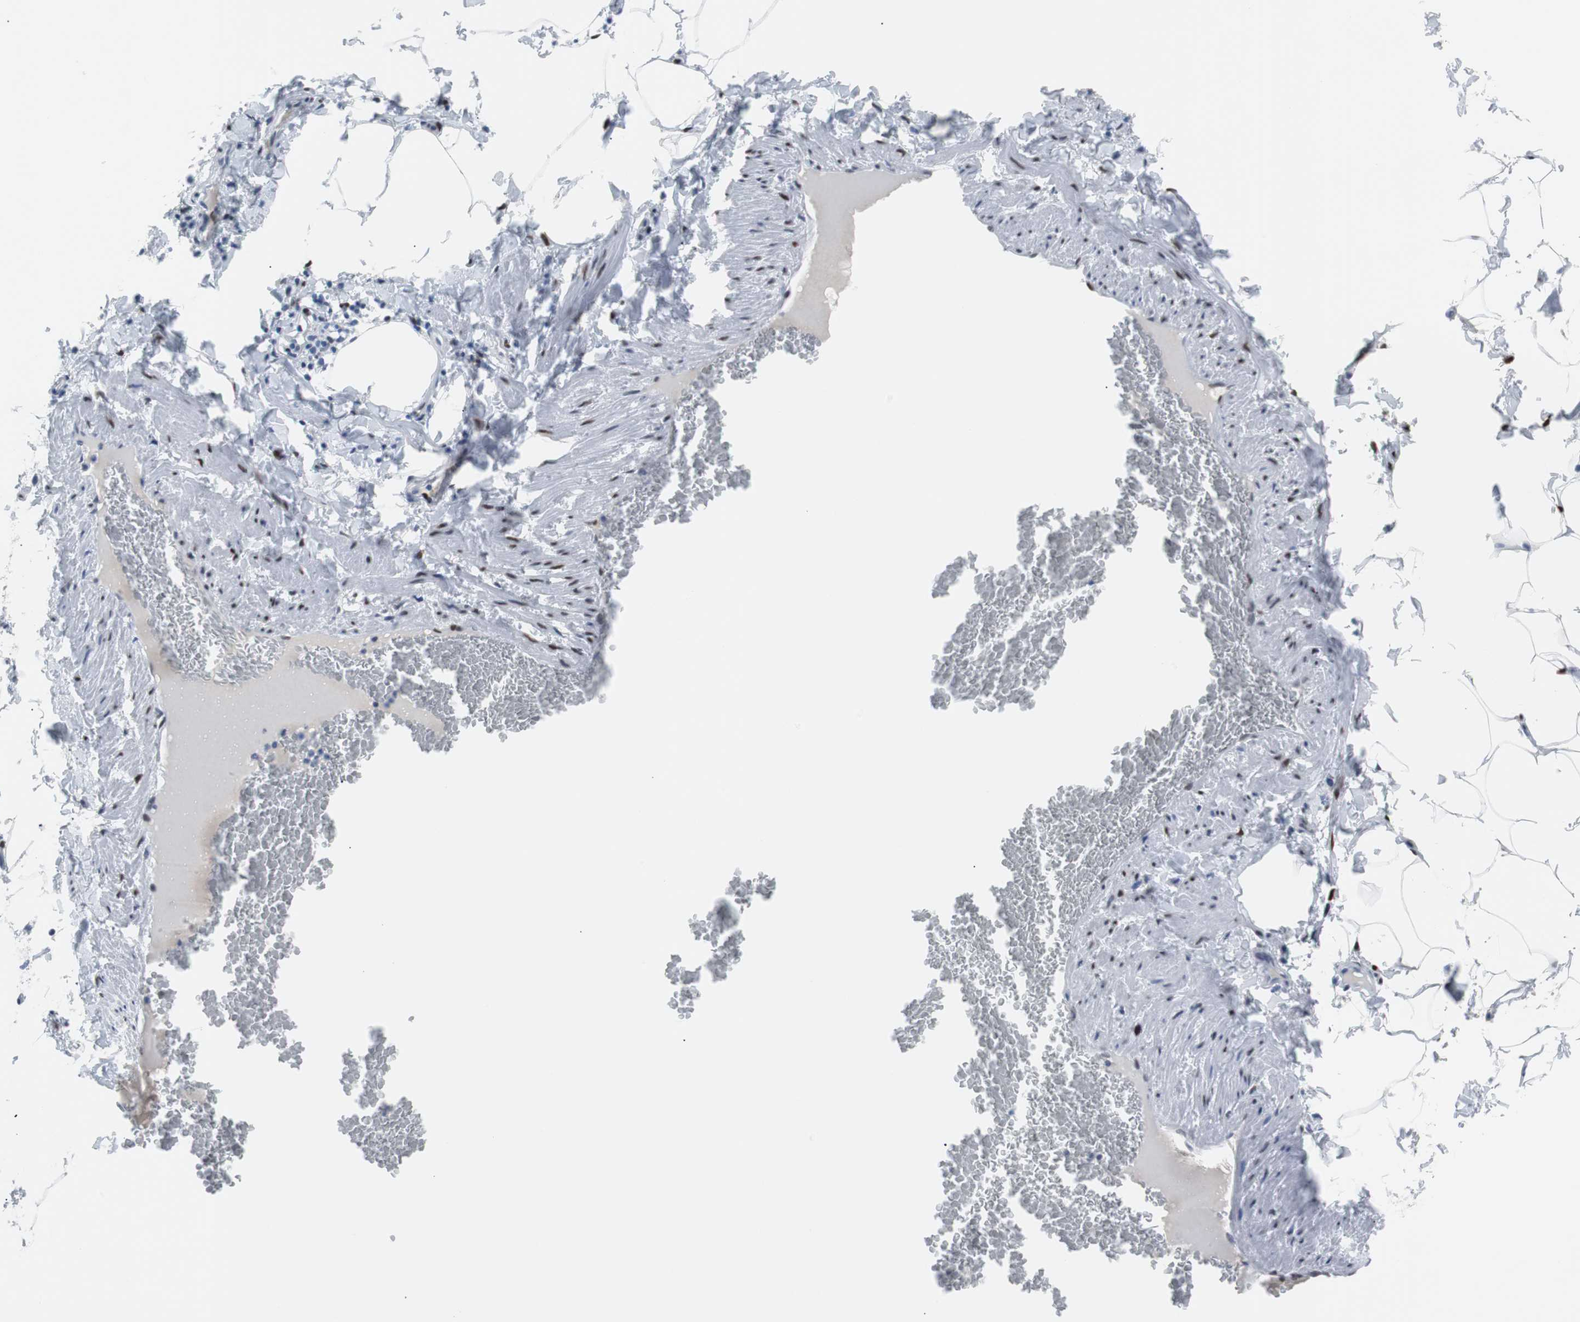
{"staining": {"intensity": "moderate", "quantity": ">75%", "location": "nuclear"}, "tissue": "adipose tissue", "cell_type": "Adipocytes", "image_type": "normal", "snomed": [{"axis": "morphology", "description": "Normal tissue, NOS"}, {"axis": "topography", "description": "Vascular tissue"}], "caption": "Immunohistochemistry (IHC) image of unremarkable human adipose tissue stained for a protein (brown), which exhibits medium levels of moderate nuclear staining in approximately >75% of adipocytes.", "gene": "JUN", "patient": {"sex": "male", "age": 41}}